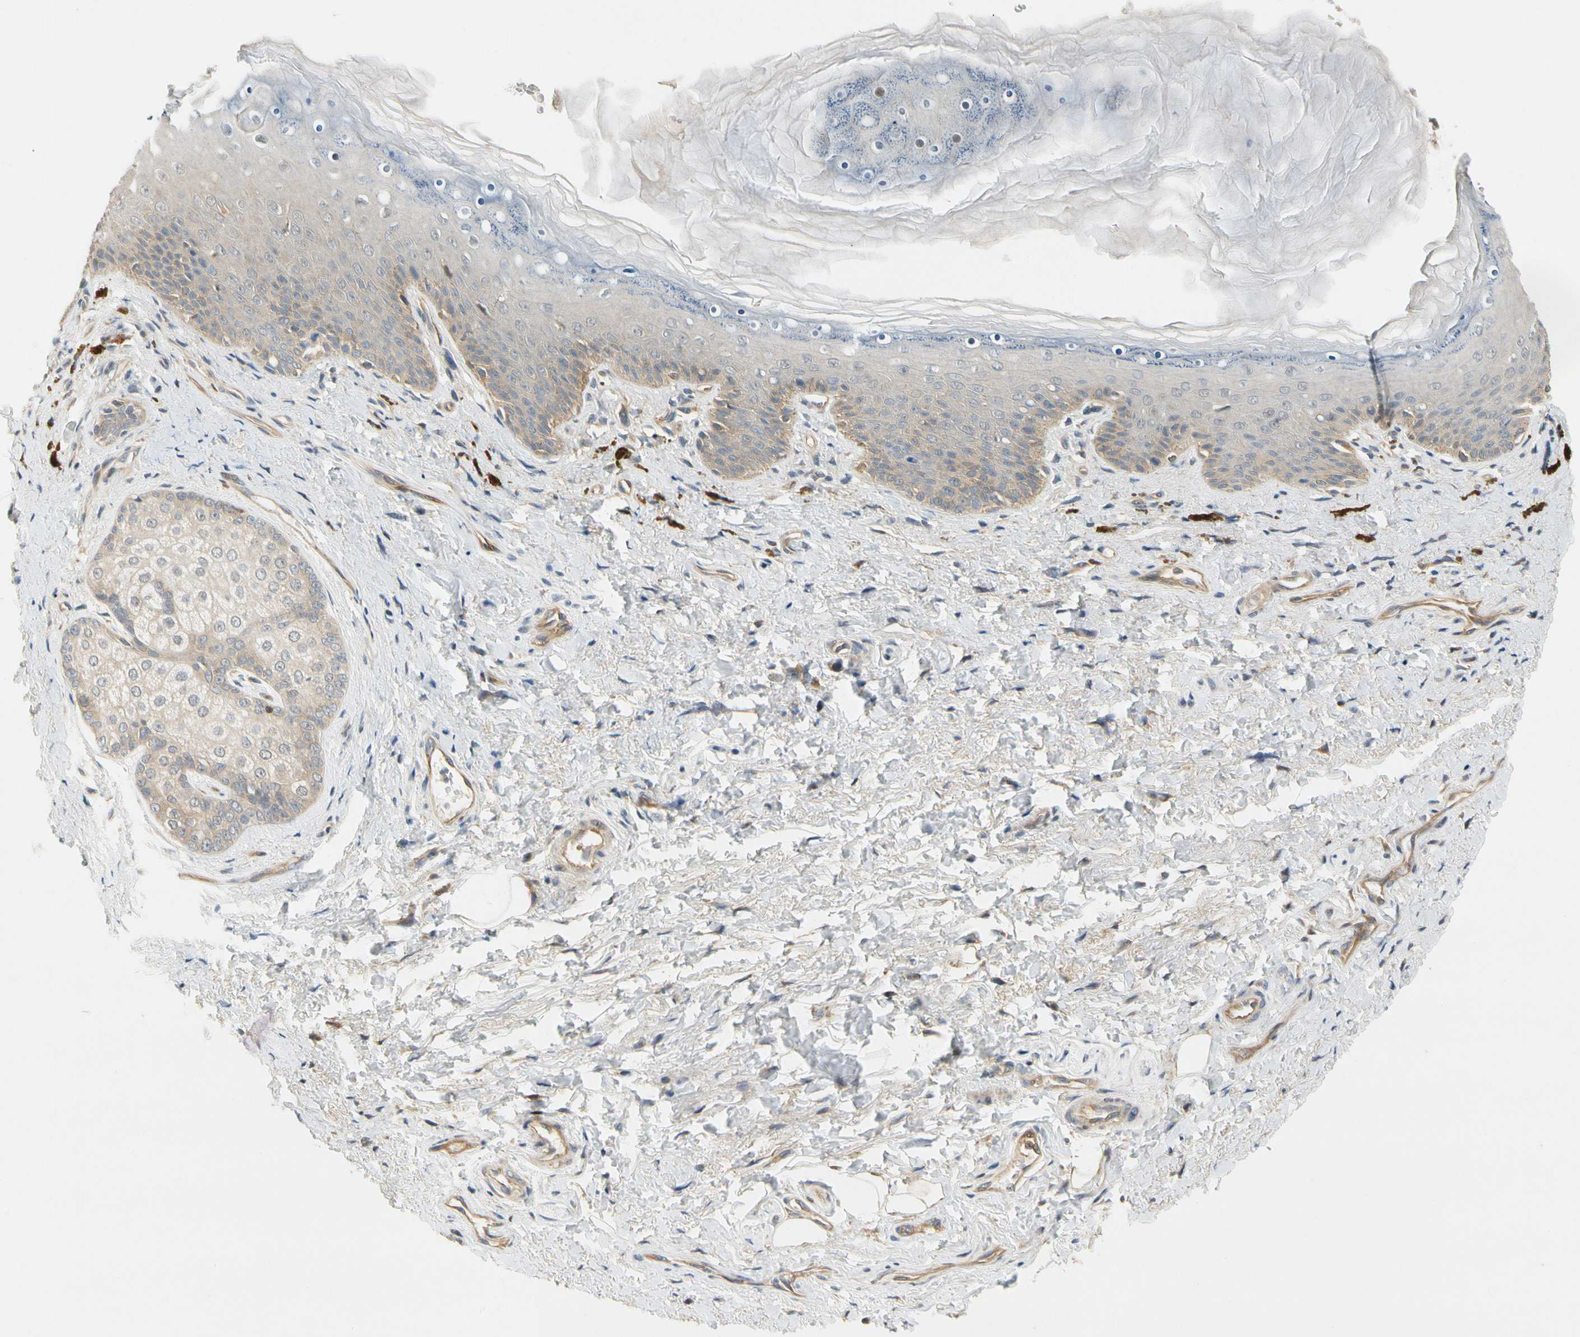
{"staining": {"intensity": "weak", "quantity": "25%-75%", "location": "cytoplasmic/membranous"}, "tissue": "skin", "cell_type": "Epidermal cells", "image_type": "normal", "snomed": [{"axis": "morphology", "description": "Normal tissue, NOS"}, {"axis": "topography", "description": "Anal"}], "caption": "An image of skin stained for a protein shows weak cytoplasmic/membranous brown staining in epidermal cells.", "gene": "GATD1", "patient": {"sex": "female", "age": 46}}